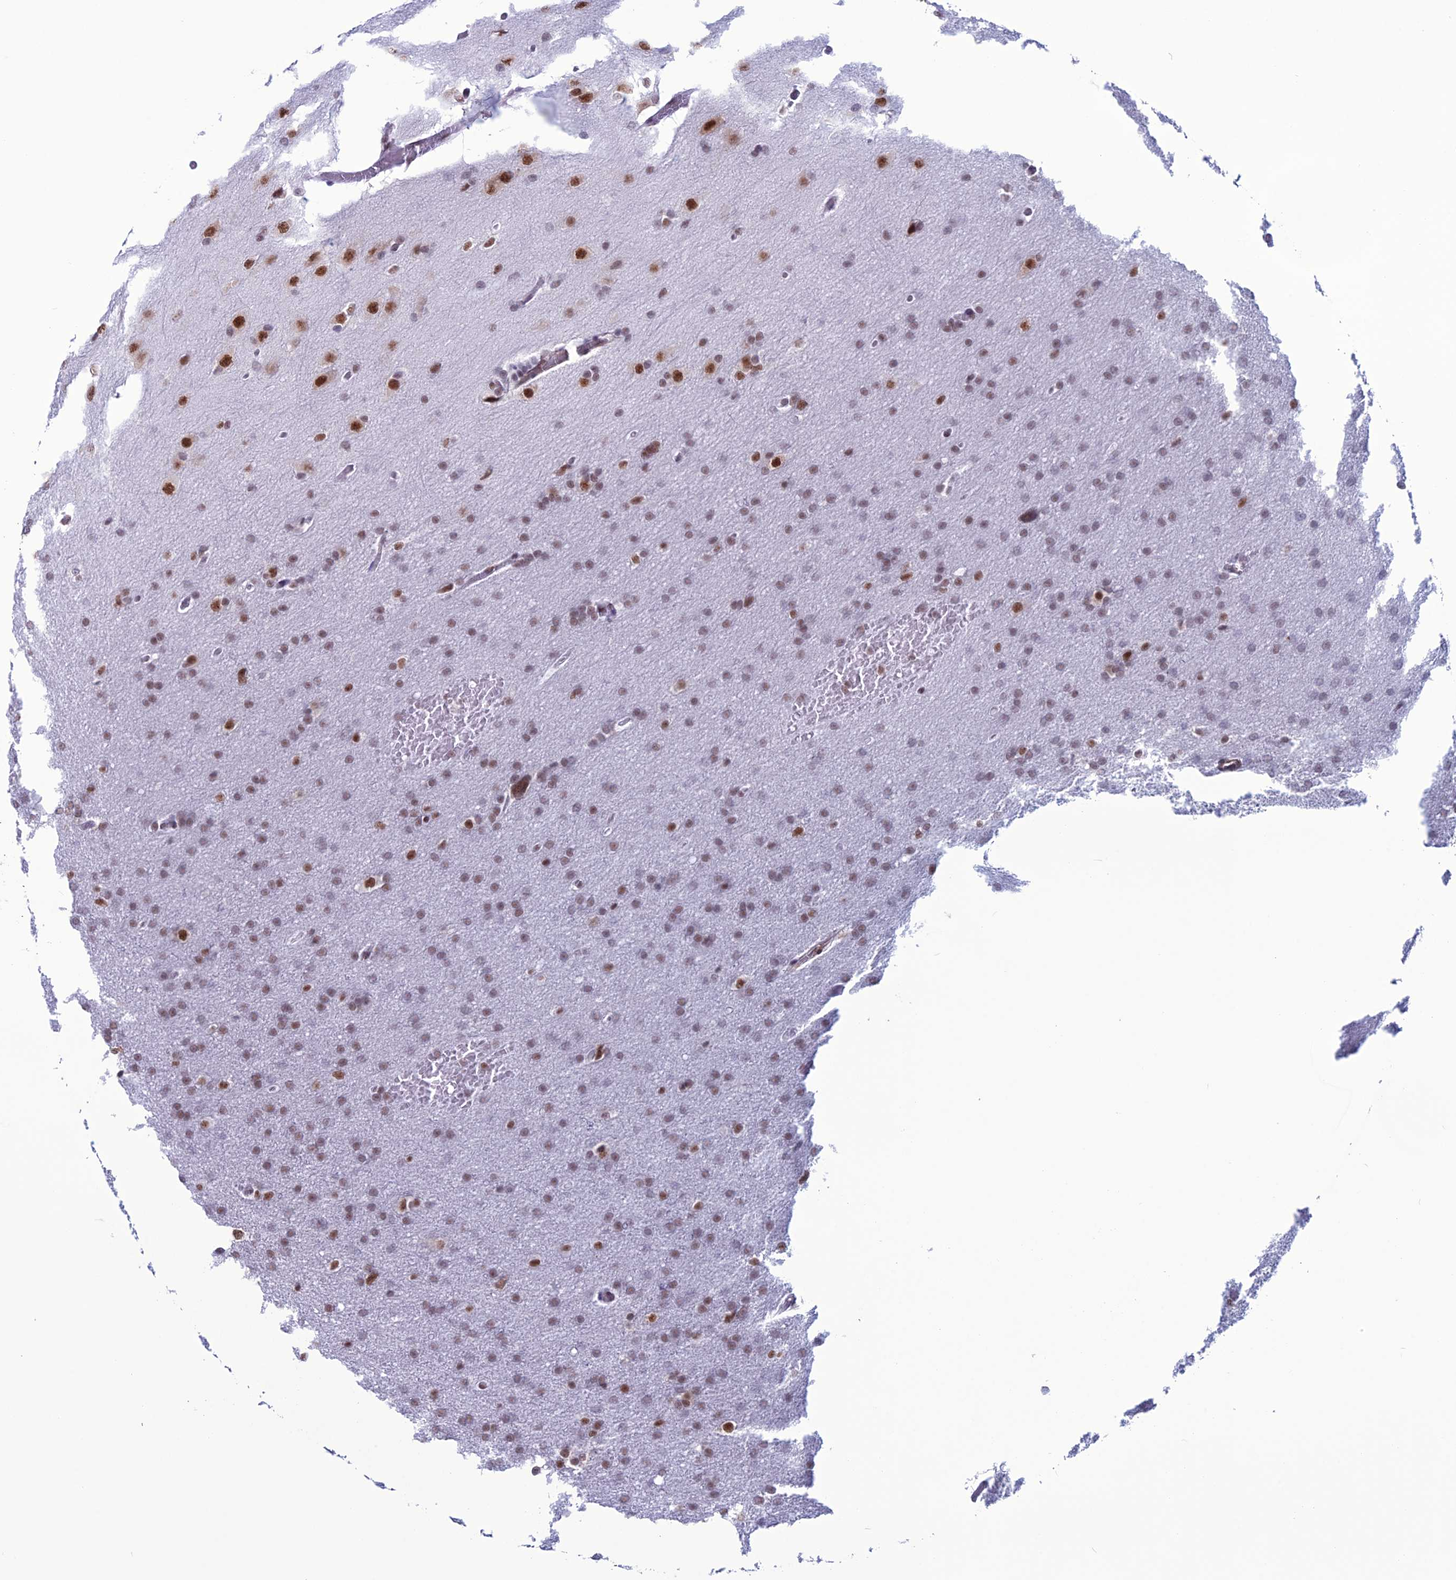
{"staining": {"intensity": "weak", "quantity": "25%-75%", "location": "nuclear"}, "tissue": "glioma", "cell_type": "Tumor cells", "image_type": "cancer", "snomed": [{"axis": "morphology", "description": "Glioma, malignant, High grade"}, {"axis": "topography", "description": "Cerebral cortex"}], "caption": "The histopathology image displays staining of high-grade glioma (malignant), revealing weak nuclear protein staining (brown color) within tumor cells. The staining was performed using DAB, with brown indicating positive protein expression. Nuclei are stained blue with hematoxylin.", "gene": "U2AF1", "patient": {"sex": "female", "age": 36}}